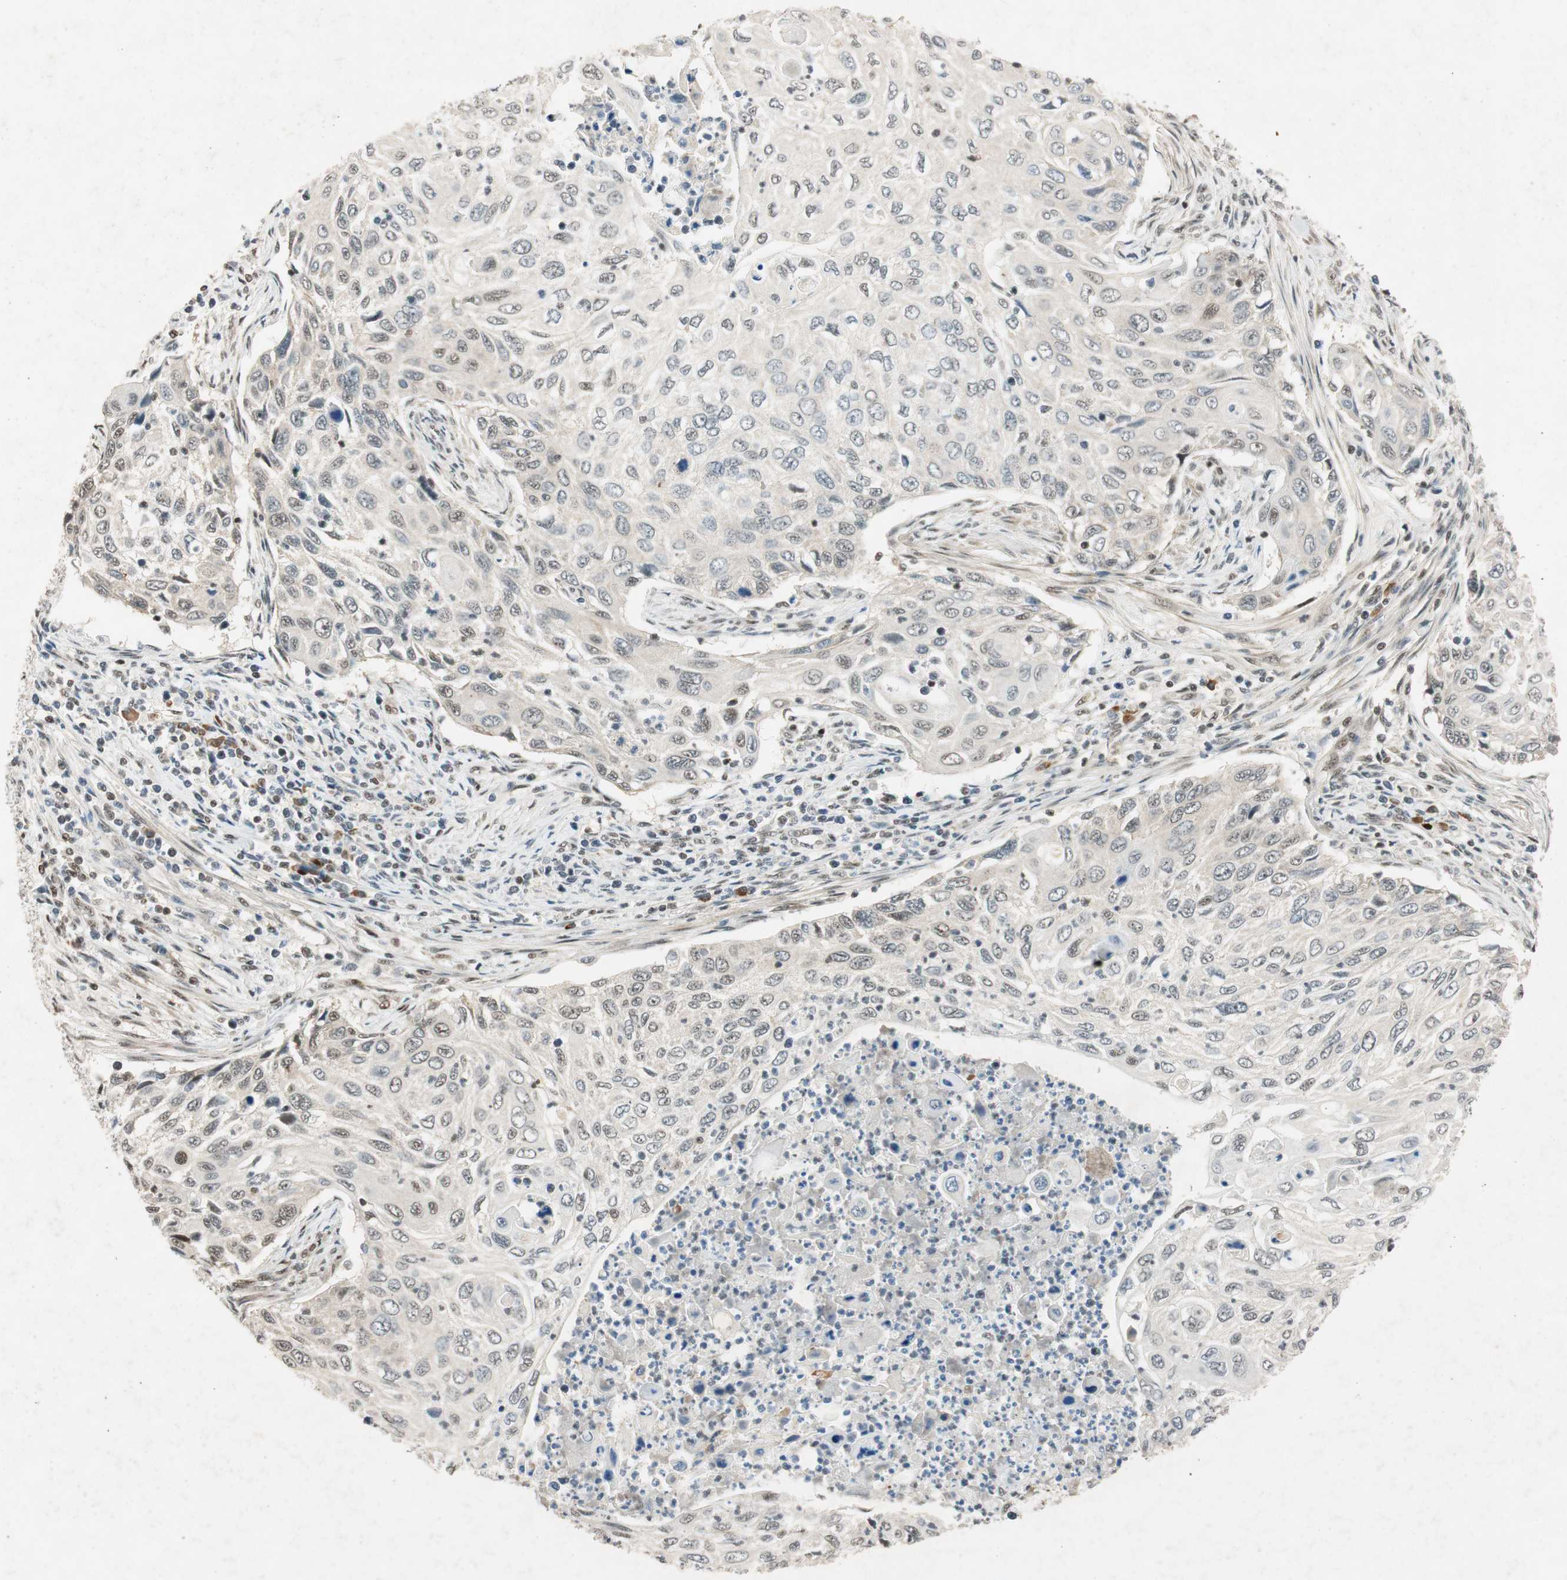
{"staining": {"intensity": "weak", "quantity": "25%-75%", "location": "nuclear"}, "tissue": "cervical cancer", "cell_type": "Tumor cells", "image_type": "cancer", "snomed": [{"axis": "morphology", "description": "Squamous cell carcinoma, NOS"}, {"axis": "topography", "description": "Cervix"}], "caption": "Cervical cancer was stained to show a protein in brown. There is low levels of weak nuclear expression in about 25%-75% of tumor cells. (Stains: DAB (3,3'-diaminobenzidine) in brown, nuclei in blue, Microscopy: brightfield microscopy at high magnification).", "gene": "NCBP3", "patient": {"sex": "female", "age": 70}}